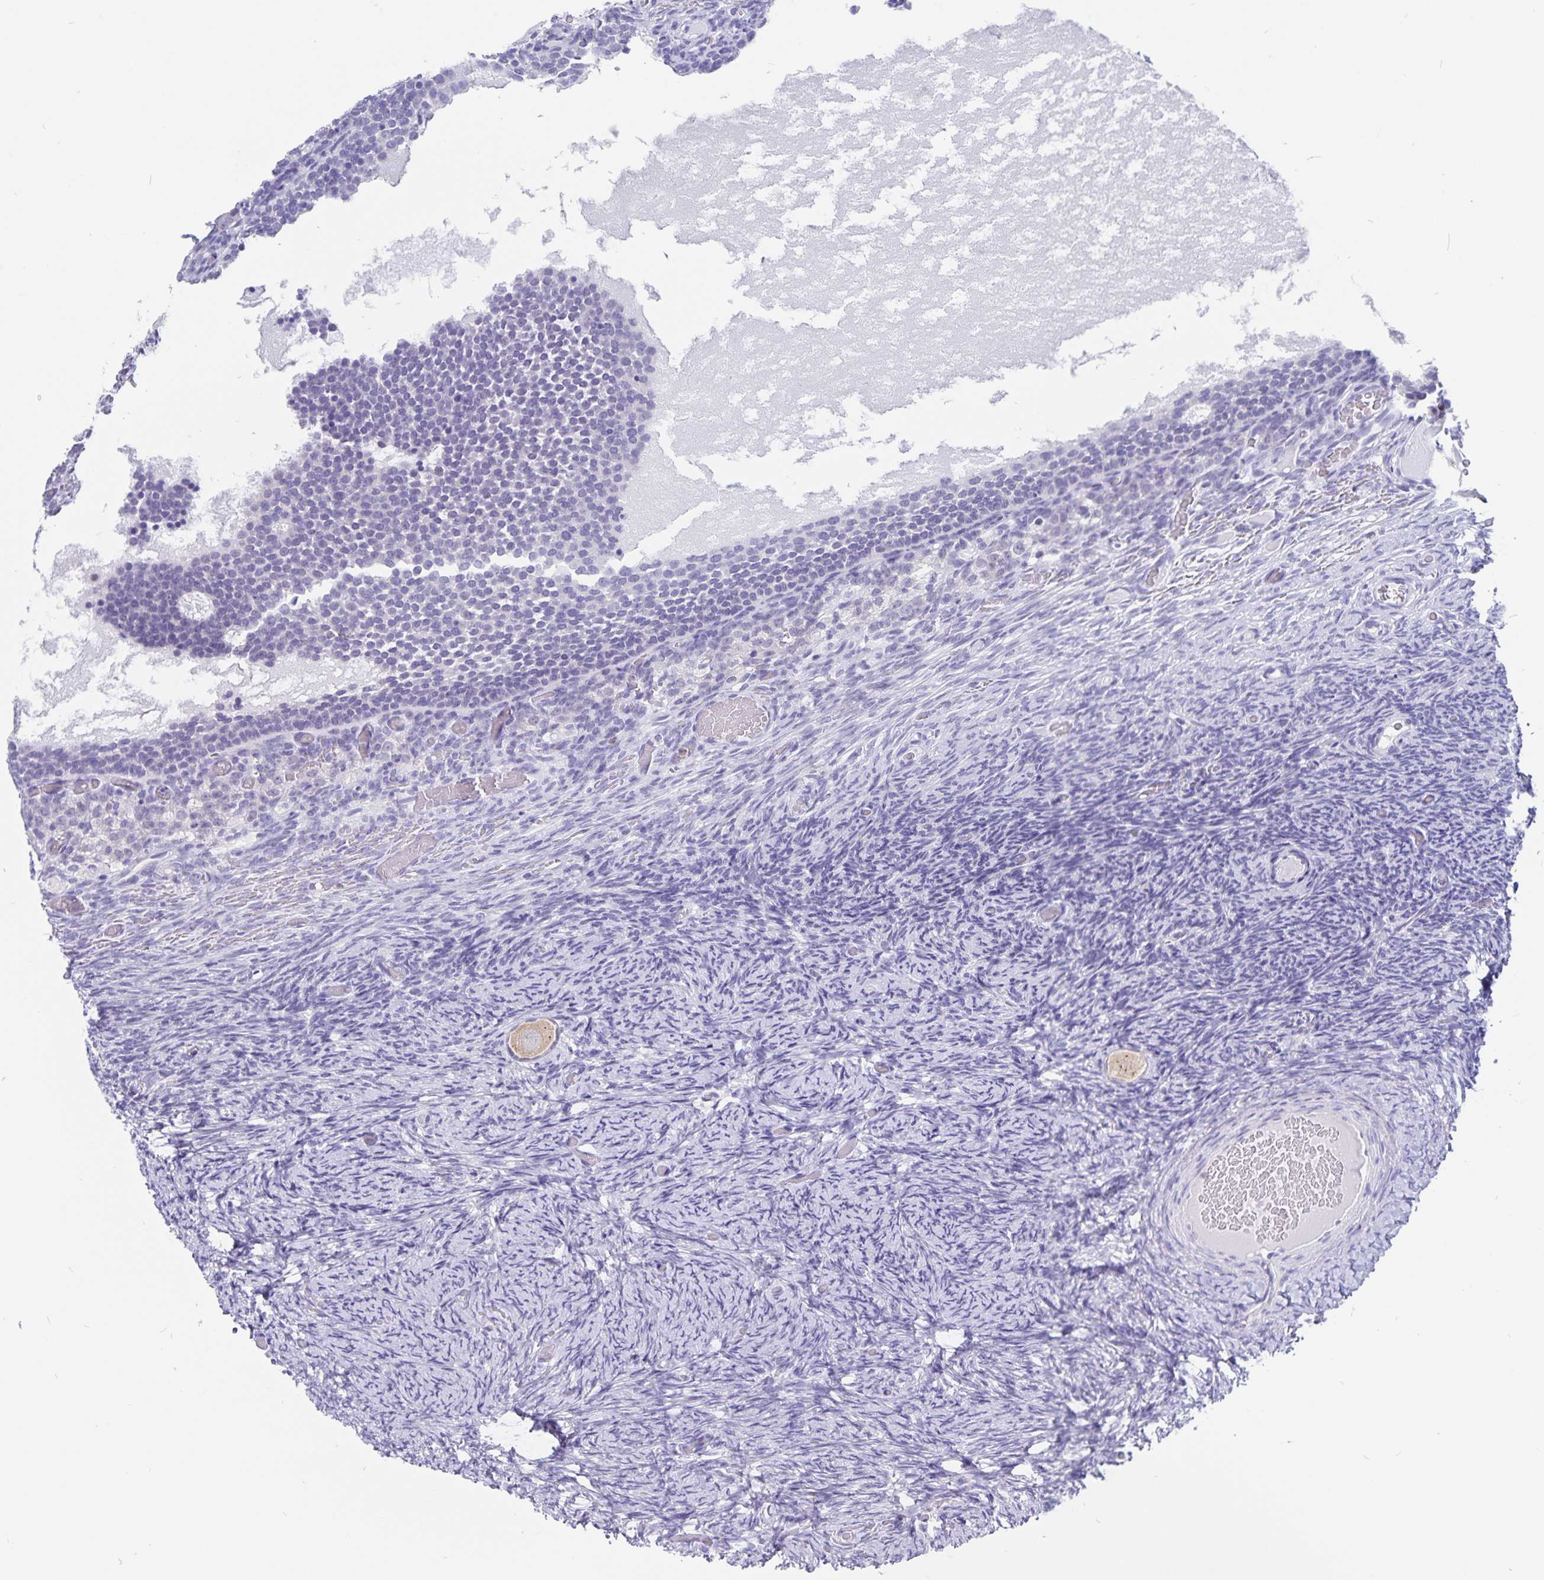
{"staining": {"intensity": "weak", "quantity": ">75%", "location": "cytoplasmic/membranous"}, "tissue": "ovary", "cell_type": "Follicle cells", "image_type": "normal", "snomed": [{"axis": "morphology", "description": "Normal tissue, NOS"}, {"axis": "topography", "description": "Ovary"}], "caption": "About >75% of follicle cells in unremarkable ovary reveal weak cytoplasmic/membranous protein staining as visualized by brown immunohistochemical staining.", "gene": "SNTN", "patient": {"sex": "female", "age": 34}}